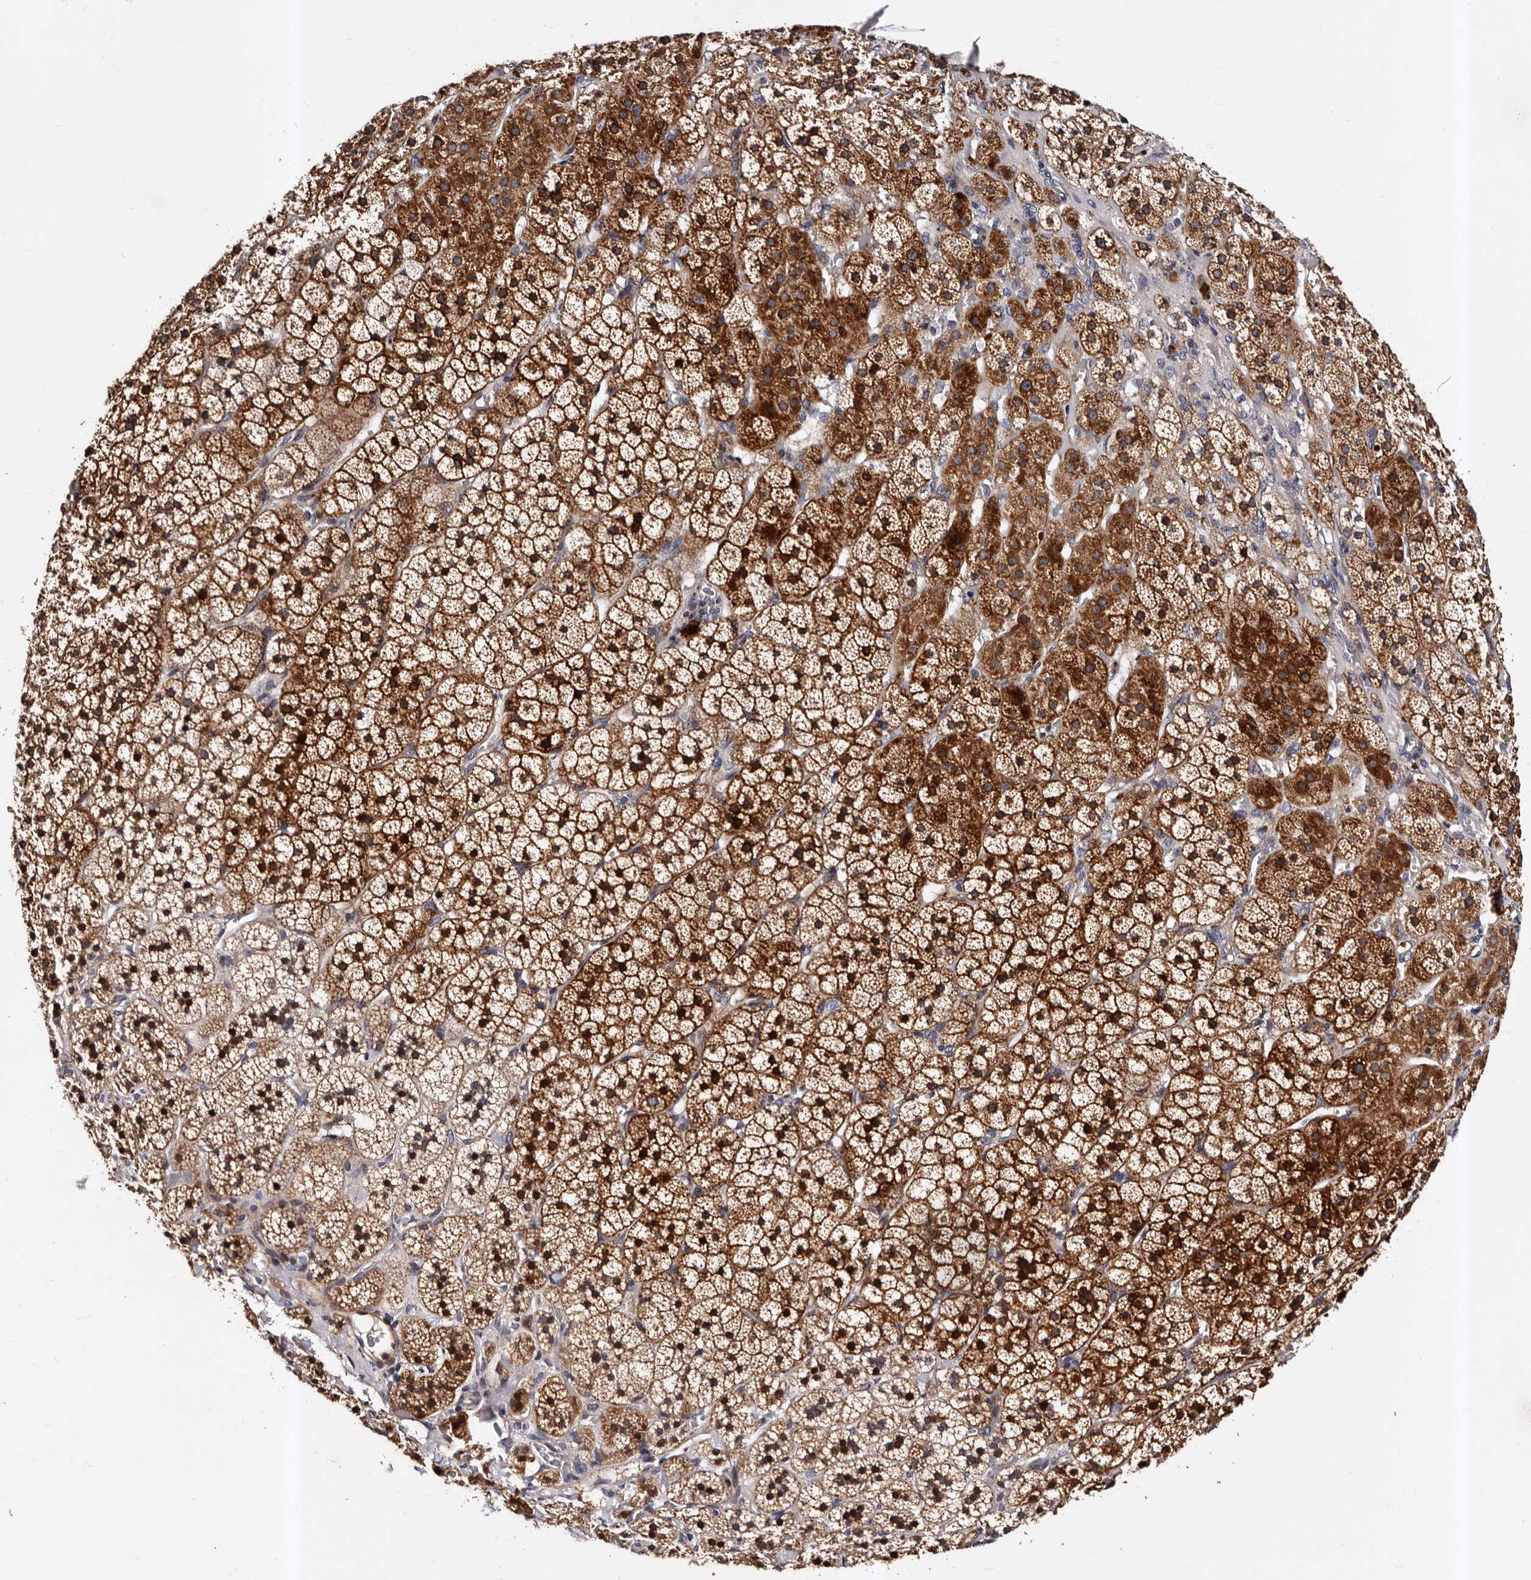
{"staining": {"intensity": "strong", "quantity": ">75%", "location": "cytoplasmic/membranous"}, "tissue": "adrenal gland", "cell_type": "Glandular cells", "image_type": "normal", "snomed": [{"axis": "morphology", "description": "Normal tissue, NOS"}, {"axis": "topography", "description": "Adrenal gland"}], "caption": "Benign adrenal gland displays strong cytoplasmic/membranous staining in approximately >75% of glandular cells, visualized by immunohistochemistry.", "gene": "ADCK5", "patient": {"sex": "female", "age": 44}}